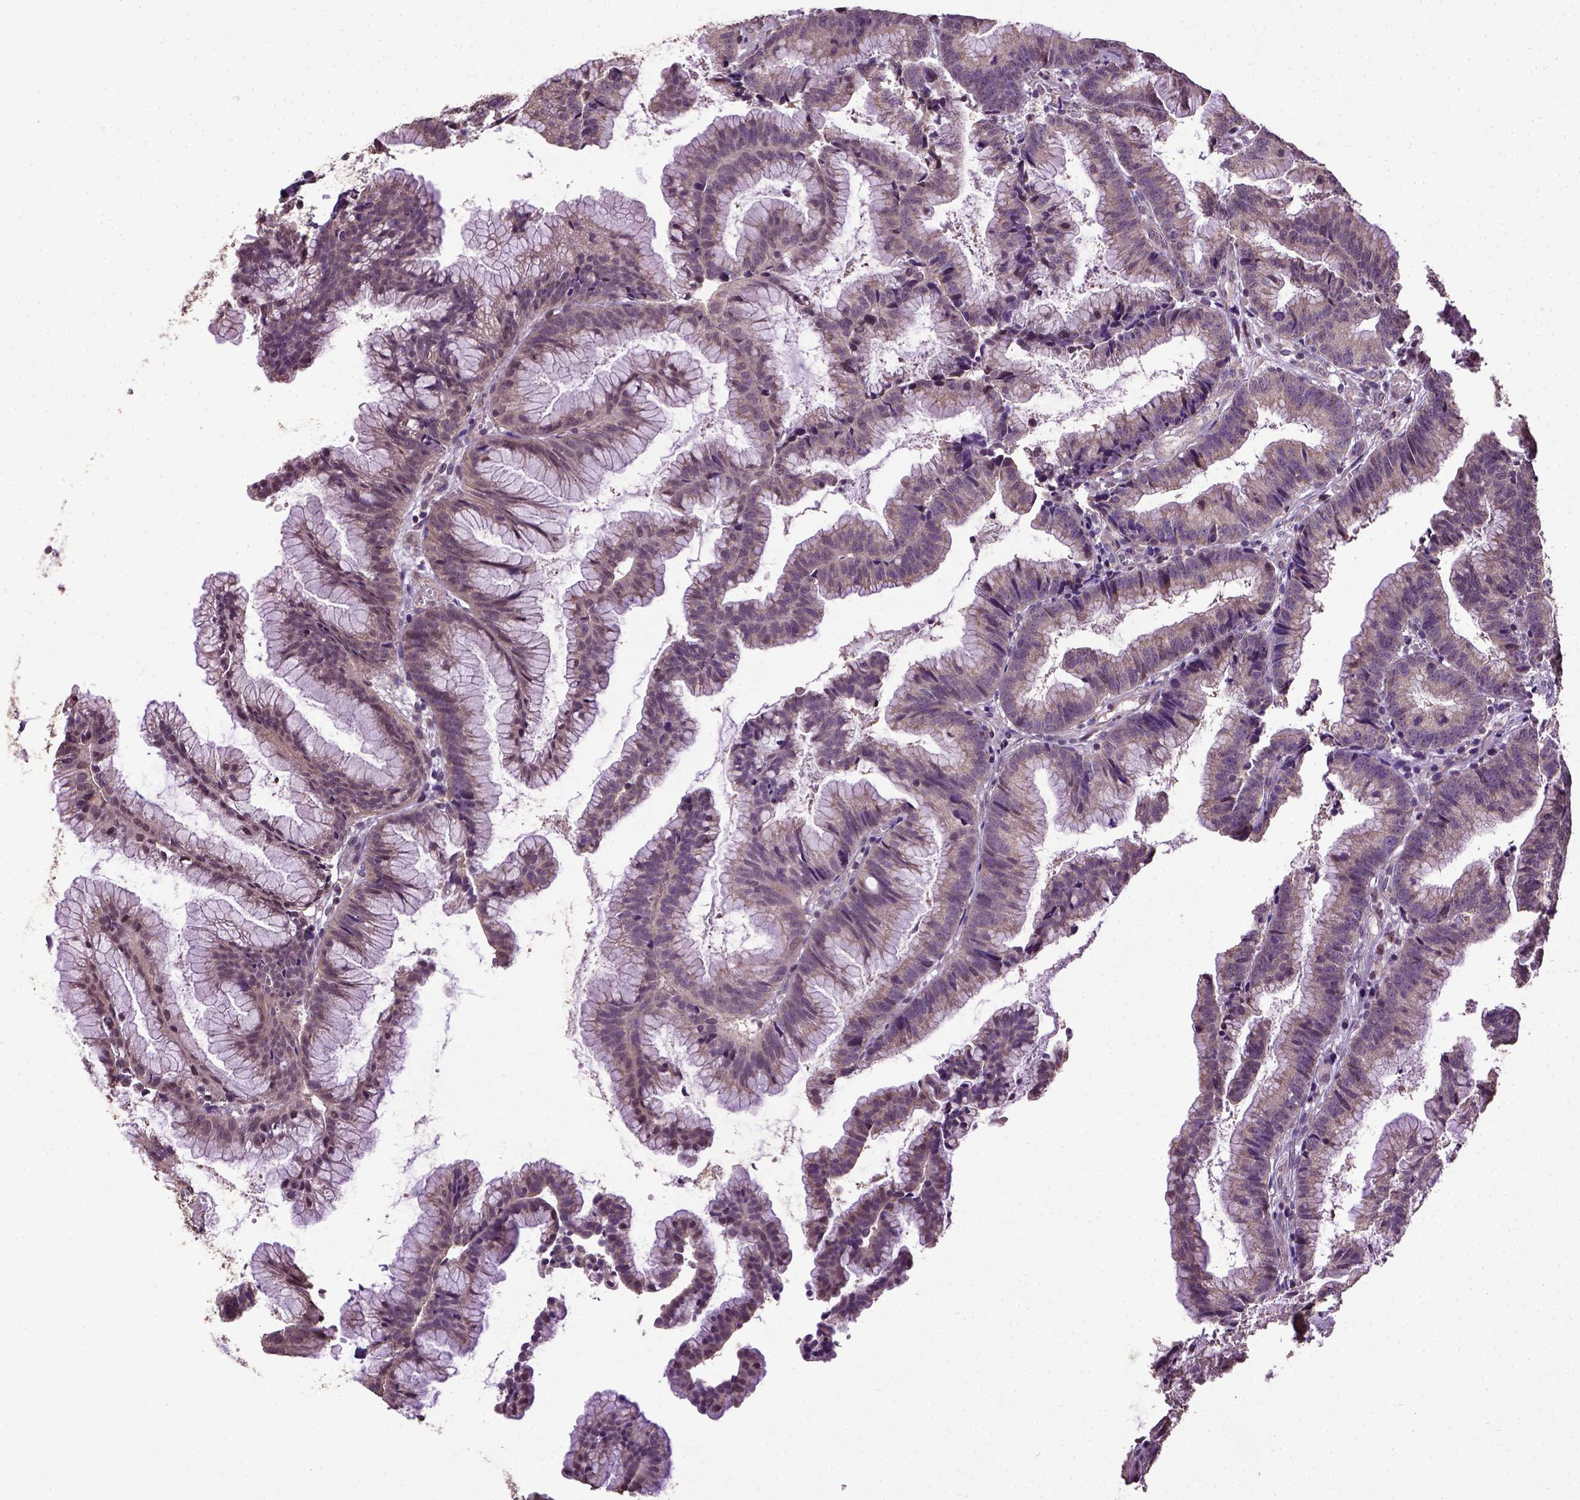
{"staining": {"intensity": "weak", "quantity": ">75%", "location": "cytoplasmic/membranous"}, "tissue": "colorectal cancer", "cell_type": "Tumor cells", "image_type": "cancer", "snomed": [{"axis": "morphology", "description": "Adenocarcinoma, NOS"}, {"axis": "topography", "description": "Colon"}], "caption": "Adenocarcinoma (colorectal) tissue demonstrates weak cytoplasmic/membranous staining in about >75% of tumor cells", "gene": "UBA3", "patient": {"sex": "female", "age": 78}}